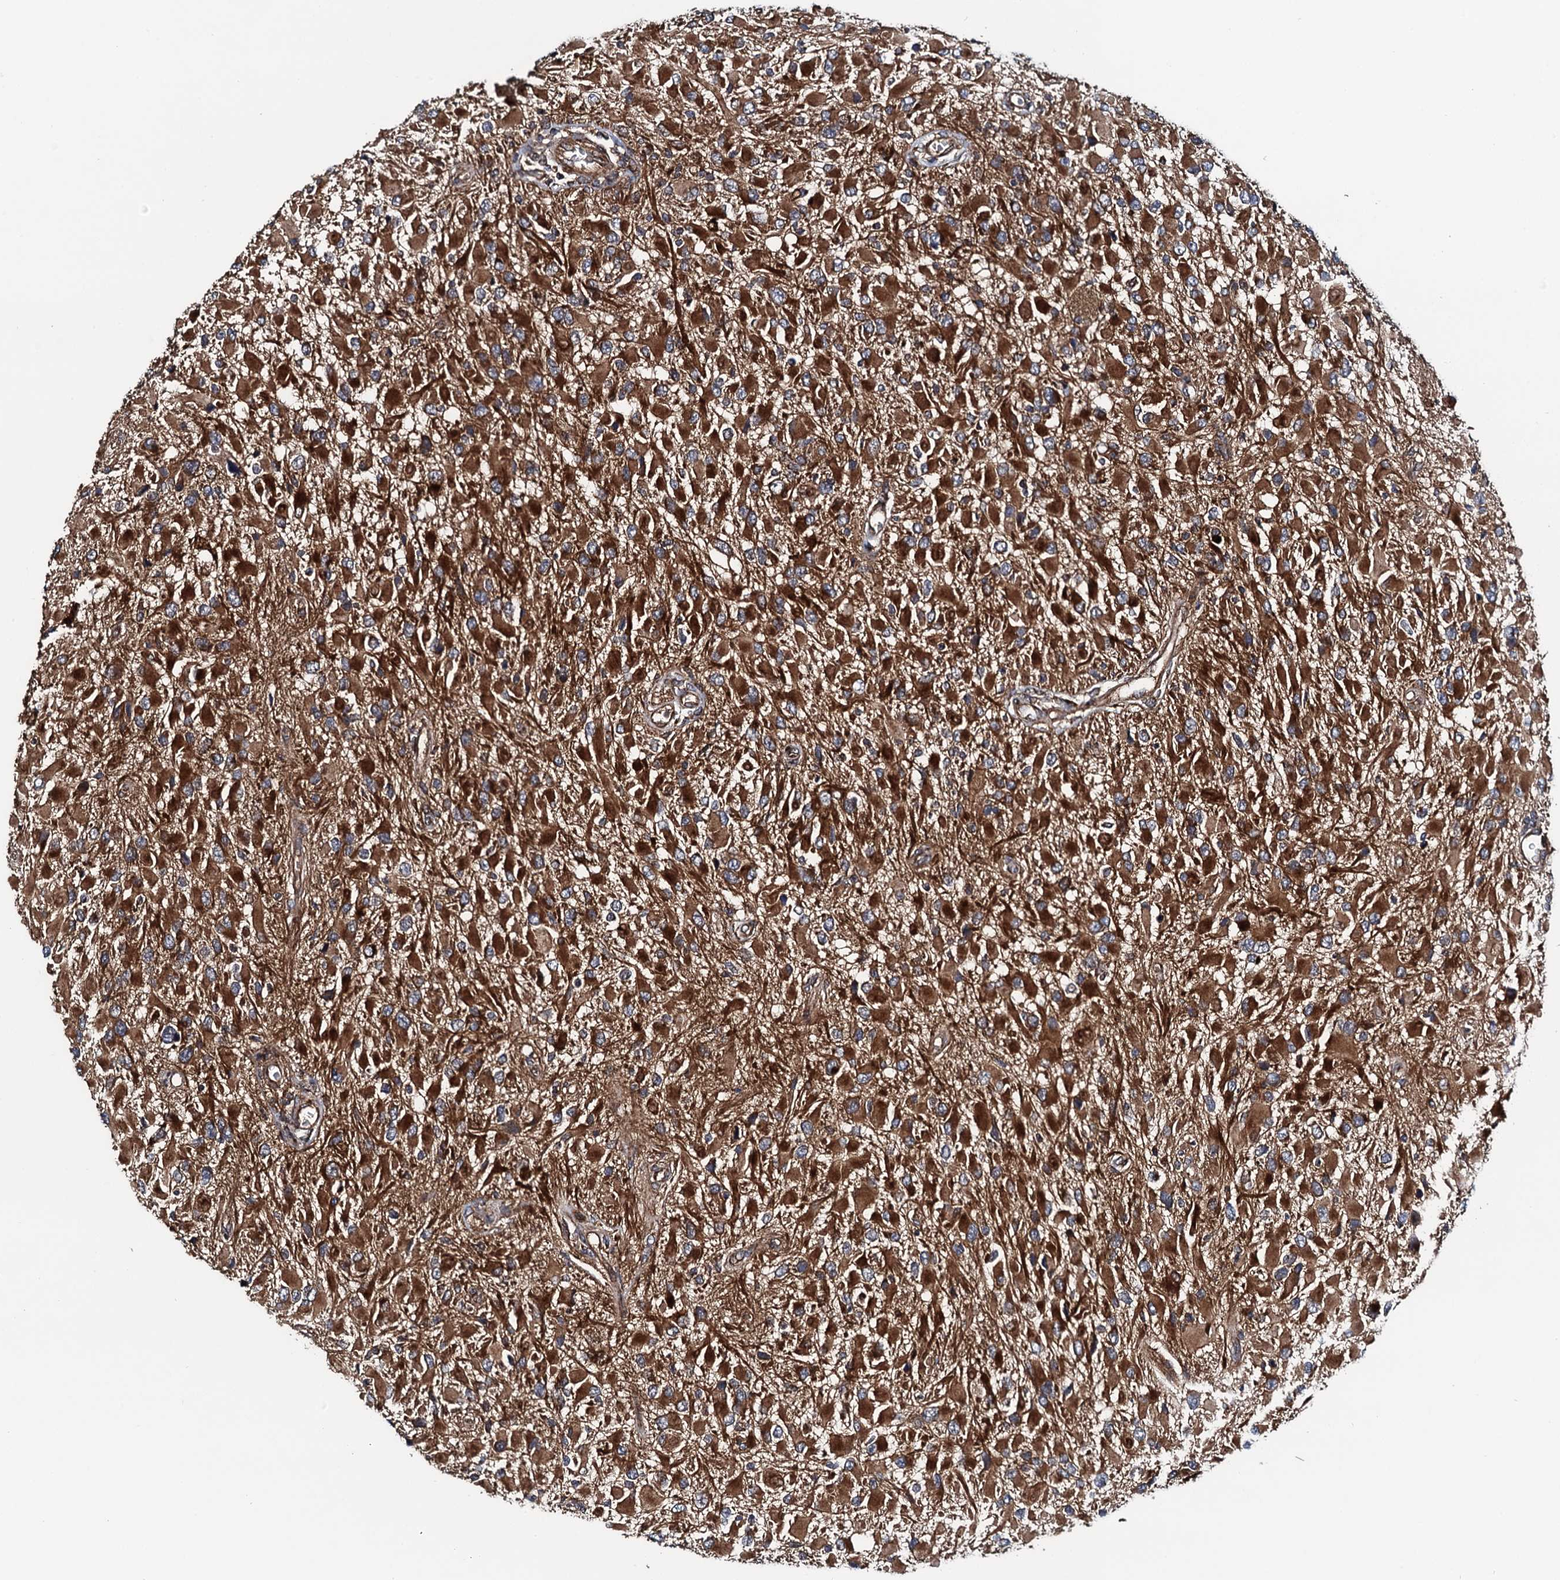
{"staining": {"intensity": "strong", "quantity": ">75%", "location": "cytoplasmic/membranous"}, "tissue": "glioma", "cell_type": "Tumor cells", "image_type": "cancer", "snomed": [{"axis": "morphology", "description": "Glioma, malignant, High grade"}, {"axis": "topography", "description": "Brain"}], "caption": "A photomicrograph of glioma stained for a protein reveals strong cytoplasmic/membranous brown staining in tumor cells.", "gene": "NEK1", "patient": {"sex": "male", "age": 53}}